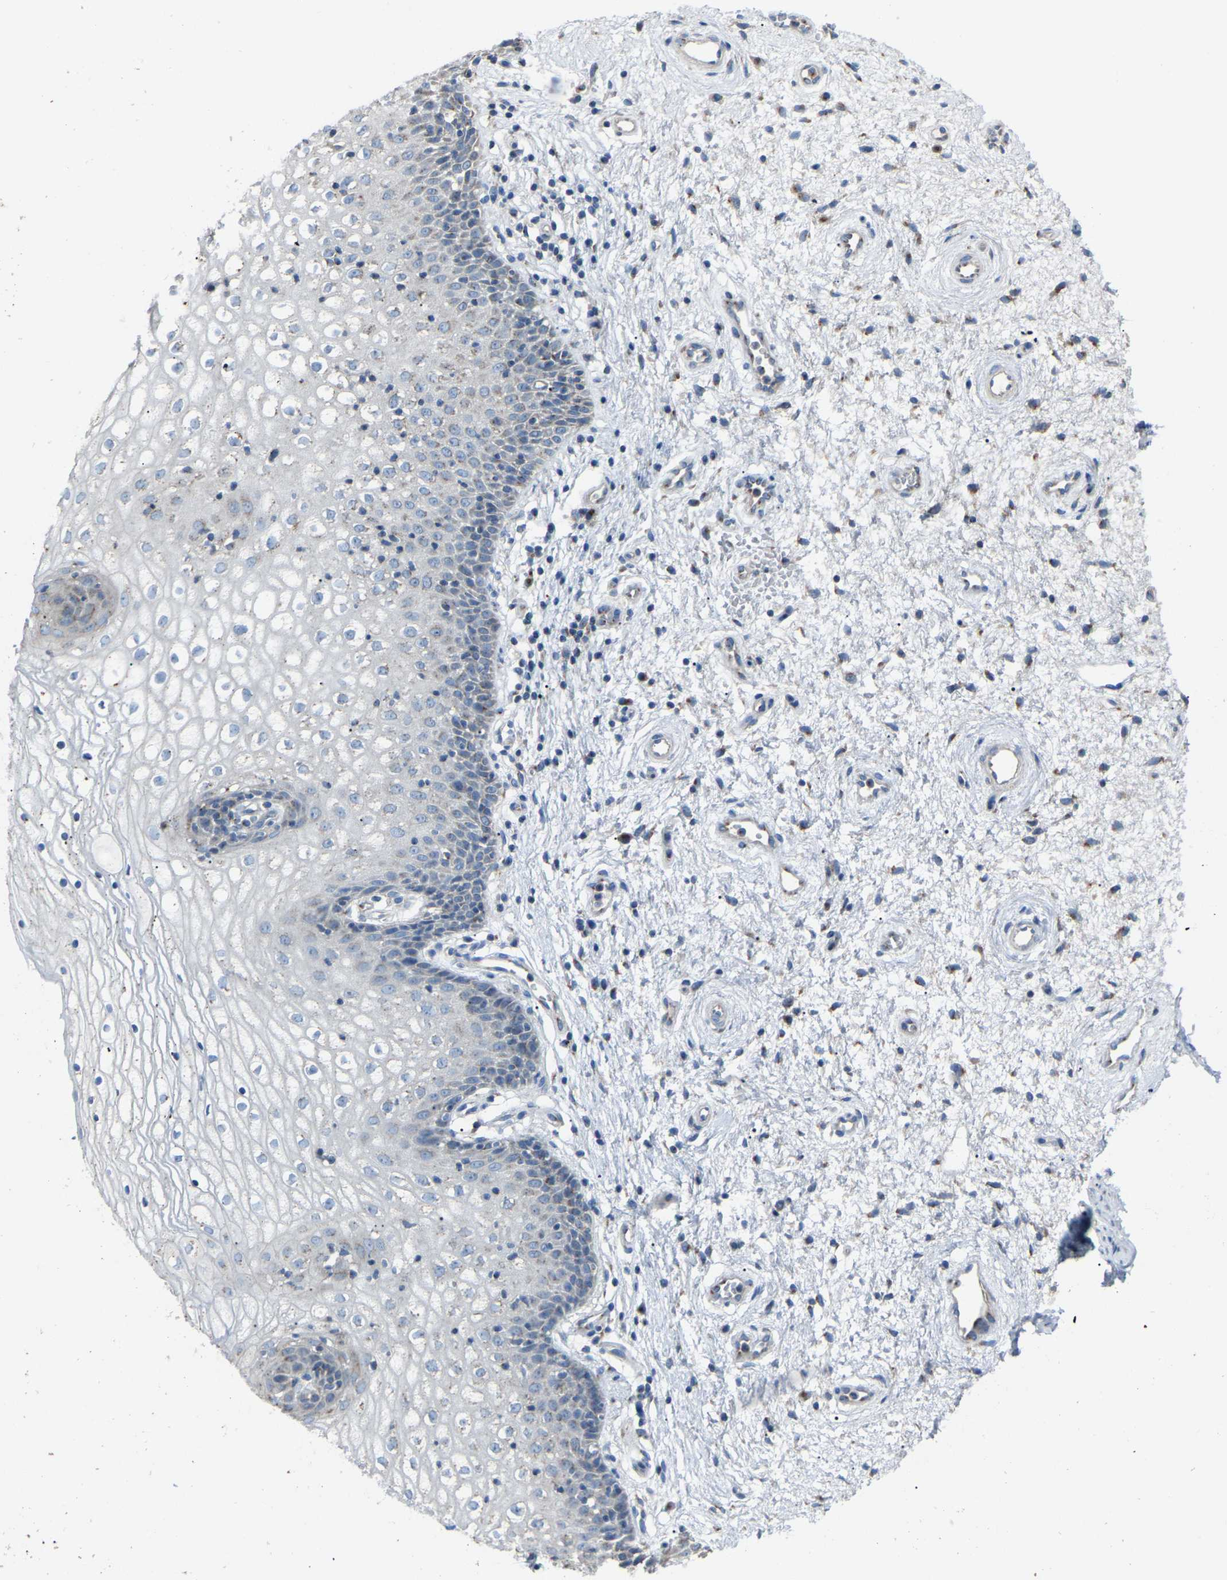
{"staining": {"intensity": "negative", "quantity": "none", "location": "none"}, "tissue": "vagina", "cell_type": "Squamous epithelial cells", "image_type": "normal", "snomed": [{"axis": "morphology", "description": "Normal tissue, NOS"}, {"axis": "topography", "description": "Vagina"}], "caption": "An image of human vagina is negative for staining in squamous epithelial cells. (Immunohistochemistry, brightfield microscopy, high magnification).", "gene": "CANT1", "patient": {"sex": "female", "age": 34}}